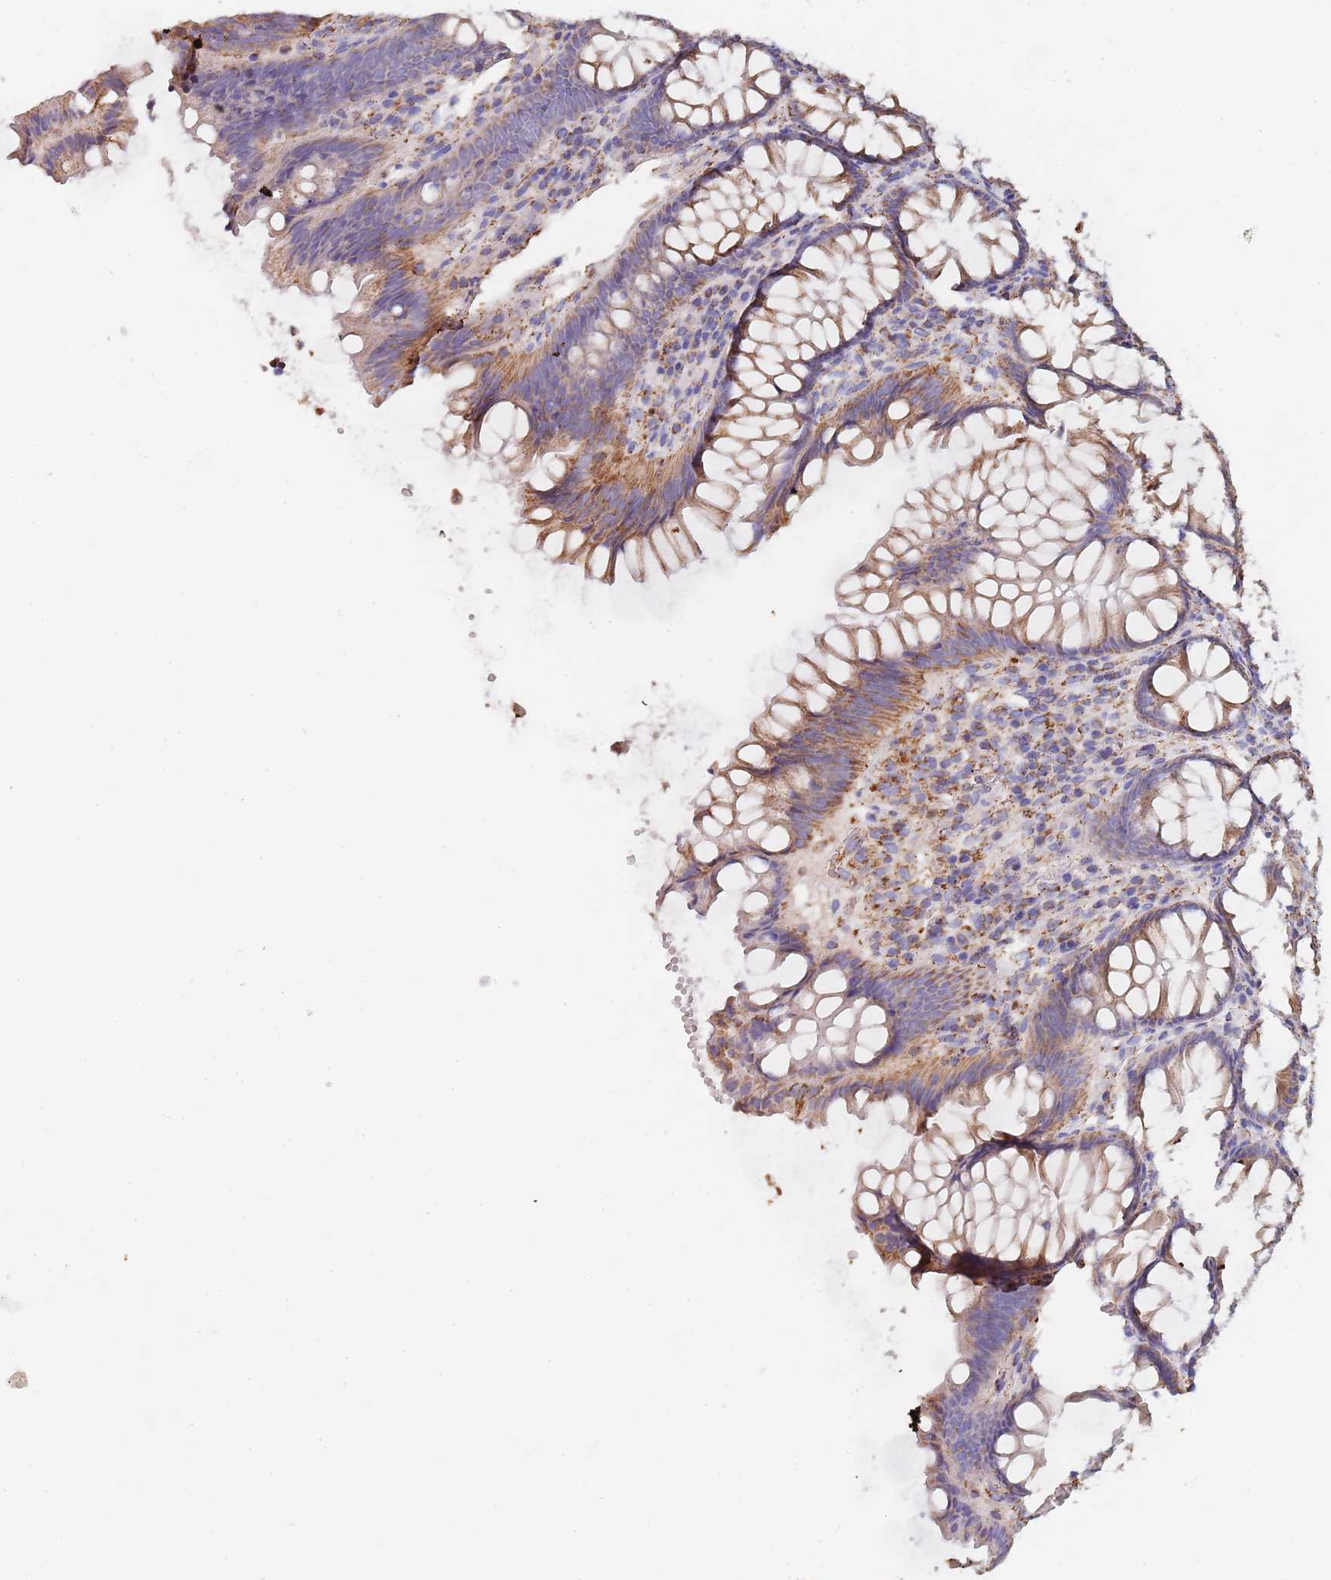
{"staining": {"intensity": "moderate", "quantity": ">75%", "location": "cytoplasmic/membranous"}, "tissue": "colon", "cell_type": "Endothelial cells", "image_type": "normal", "snomed": [{"axis": "morphology", "description": "Normal tissue, NOS"}, {"axis": "topography", "description": "Colon"}], "caption": "A histopathology image showing moderate cytoplasmic/membranous positivity in about >75% of endothelial cells in benign colon, as visualized by brown immunohistochemical staining.", "gene": "PGP", "patient": {"sex": "female", "age": 79}}